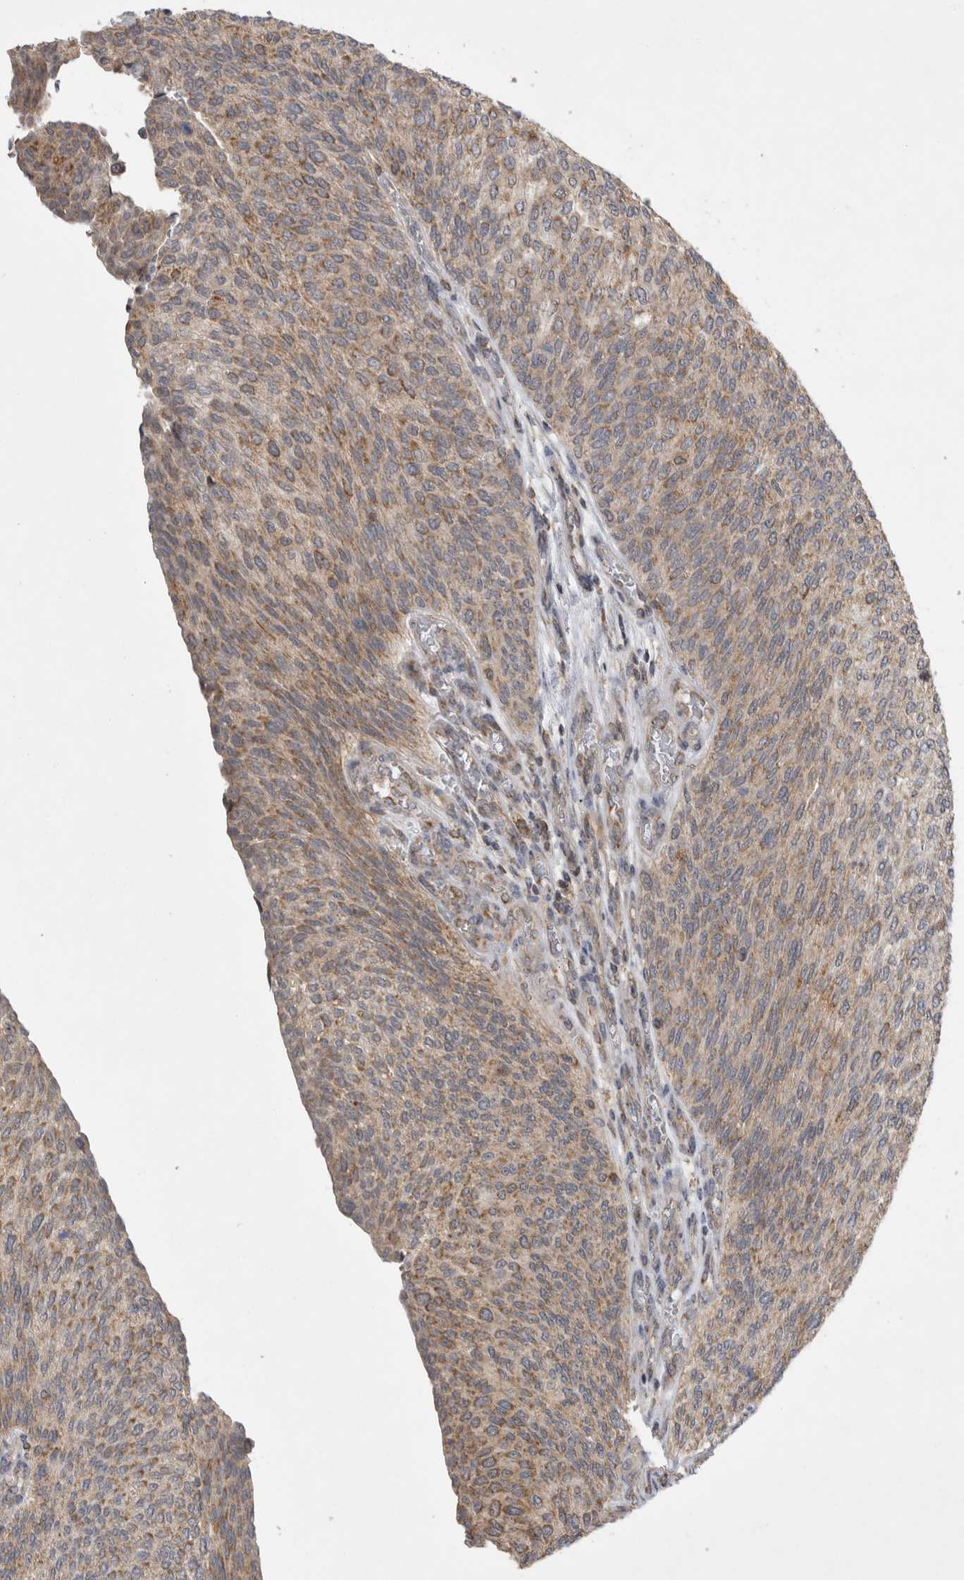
{"staining": {"intensity": "weak", "quantity": ">75%", "location": "cytoplasmic/membranous"}, "tissue": "urothelial cancer", "cell_type": "Tumor cells", "image_type": "cancer", "snomed": [{"axis": "morphology", "description": "Urothelial carcinoma, Low grade"}, {"axis": "topography", "description": "Urinary bladder"}], "caption": "The histopathology image exhibits staining of urothelial carcinoma (low-grade), revealing weak cytoplasmic/membranous protein positivity (brown color) within tumor cells. (IHC, brightfield microscopy, high magnification).", "gene": "KCNIP1", "patient": {"sex": "female", "age": 79}}